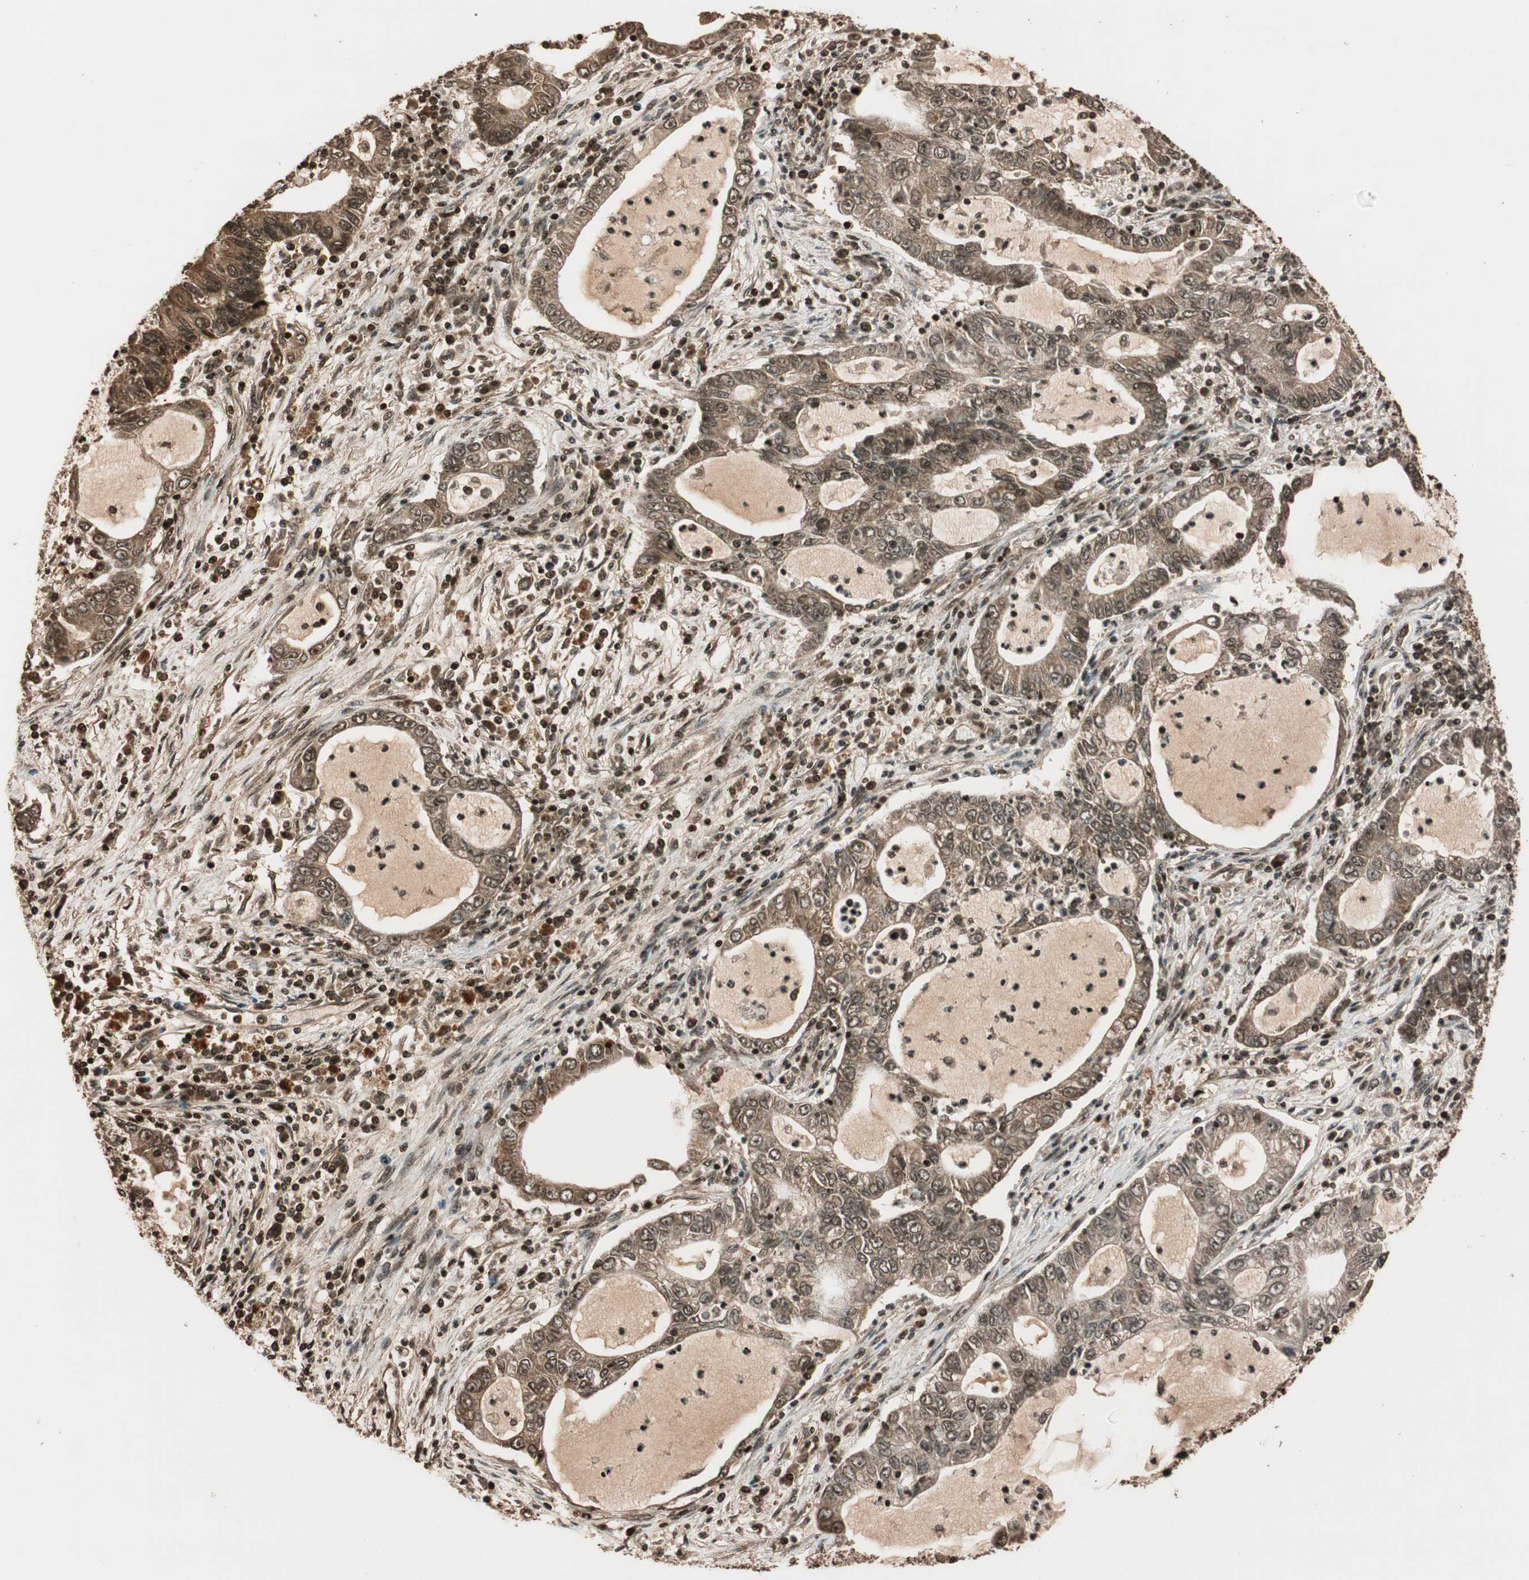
{"staining": {"intensity": "moderate", "quantity": ">75%", "location": "cytoplasmic/membranous"}, "tissue": "lung cancer", "cell_type": "Tumor cells", "image_type": "cancer", "snomed": [{"axis": "morphology", "description": "Adenocarcinoma, NOS"}, {"axis": "topography", "description": "Lung"}], "caption": "Protein positivity by immunohistochemistry (IHC) shows moderate cytoplasmic/membranous expression in approximately >75% of tumor cells in lung cancer (adenocarcinoma).", "gene": "ALKBH5", "patient": {"sex": "female", "age": 51}}